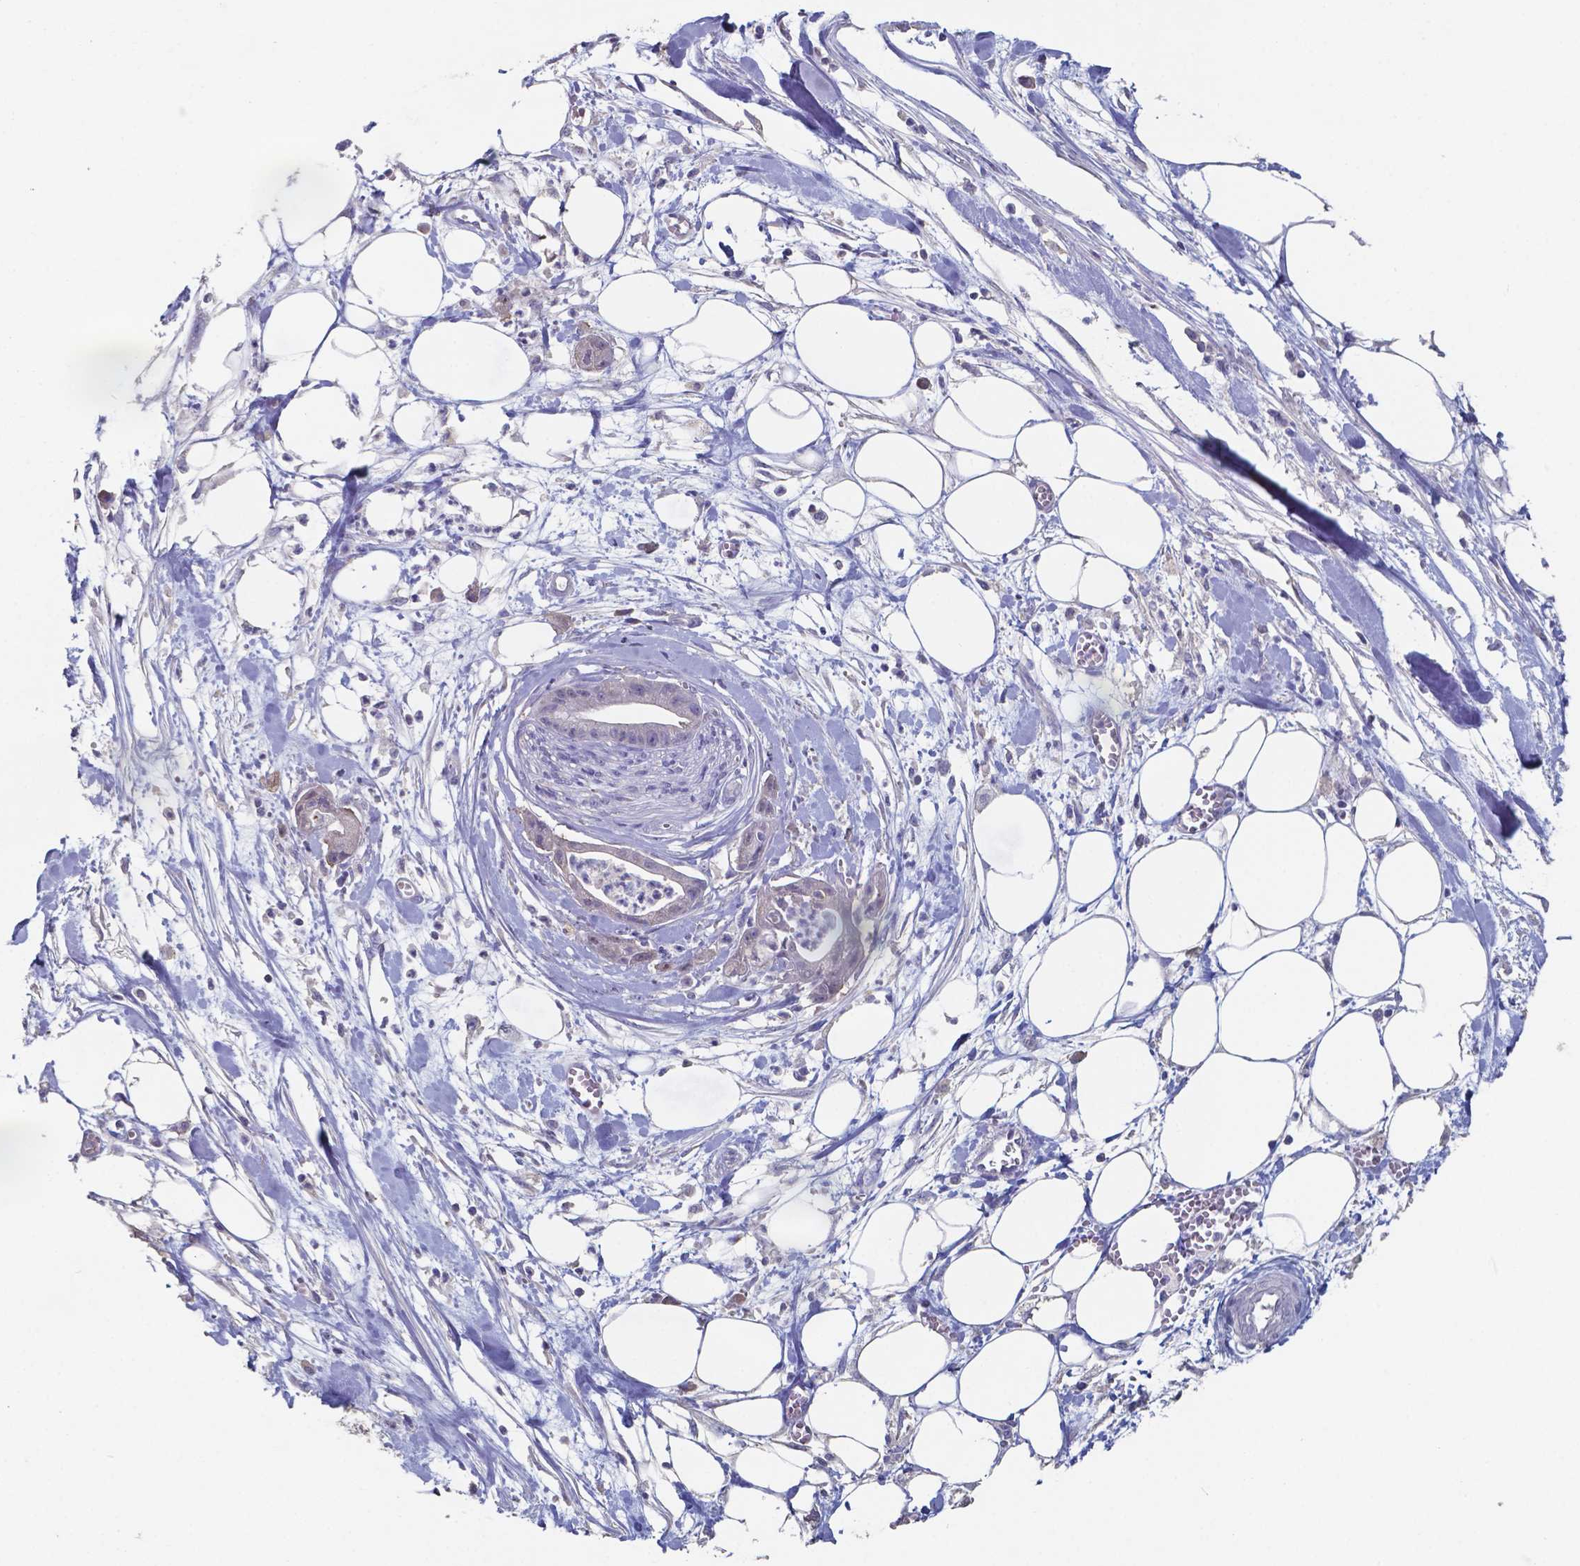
{"staining": {"intensity": "negative", "quantity": "none", "location": "none"}, "tissue": "pancreatic cancer", "cell_type": "Tumor cells", "image_type": "cancer", "snomed": [{"axis": "morphology", "description": "Normal tissue, NOS"}, {"axis": "morphology", "description": "Adenocarcinoma, NOS"}, {"axis": "topography", "description": "Lymph node"}, {"axis": "topography", "description": "Pancreas"}], "caption": "The micrograph exhibits no staining of tumor cells in pancreatic cancer.", "gene": "FOXJ1", "patient": {"sex": "female", "age": 58}}